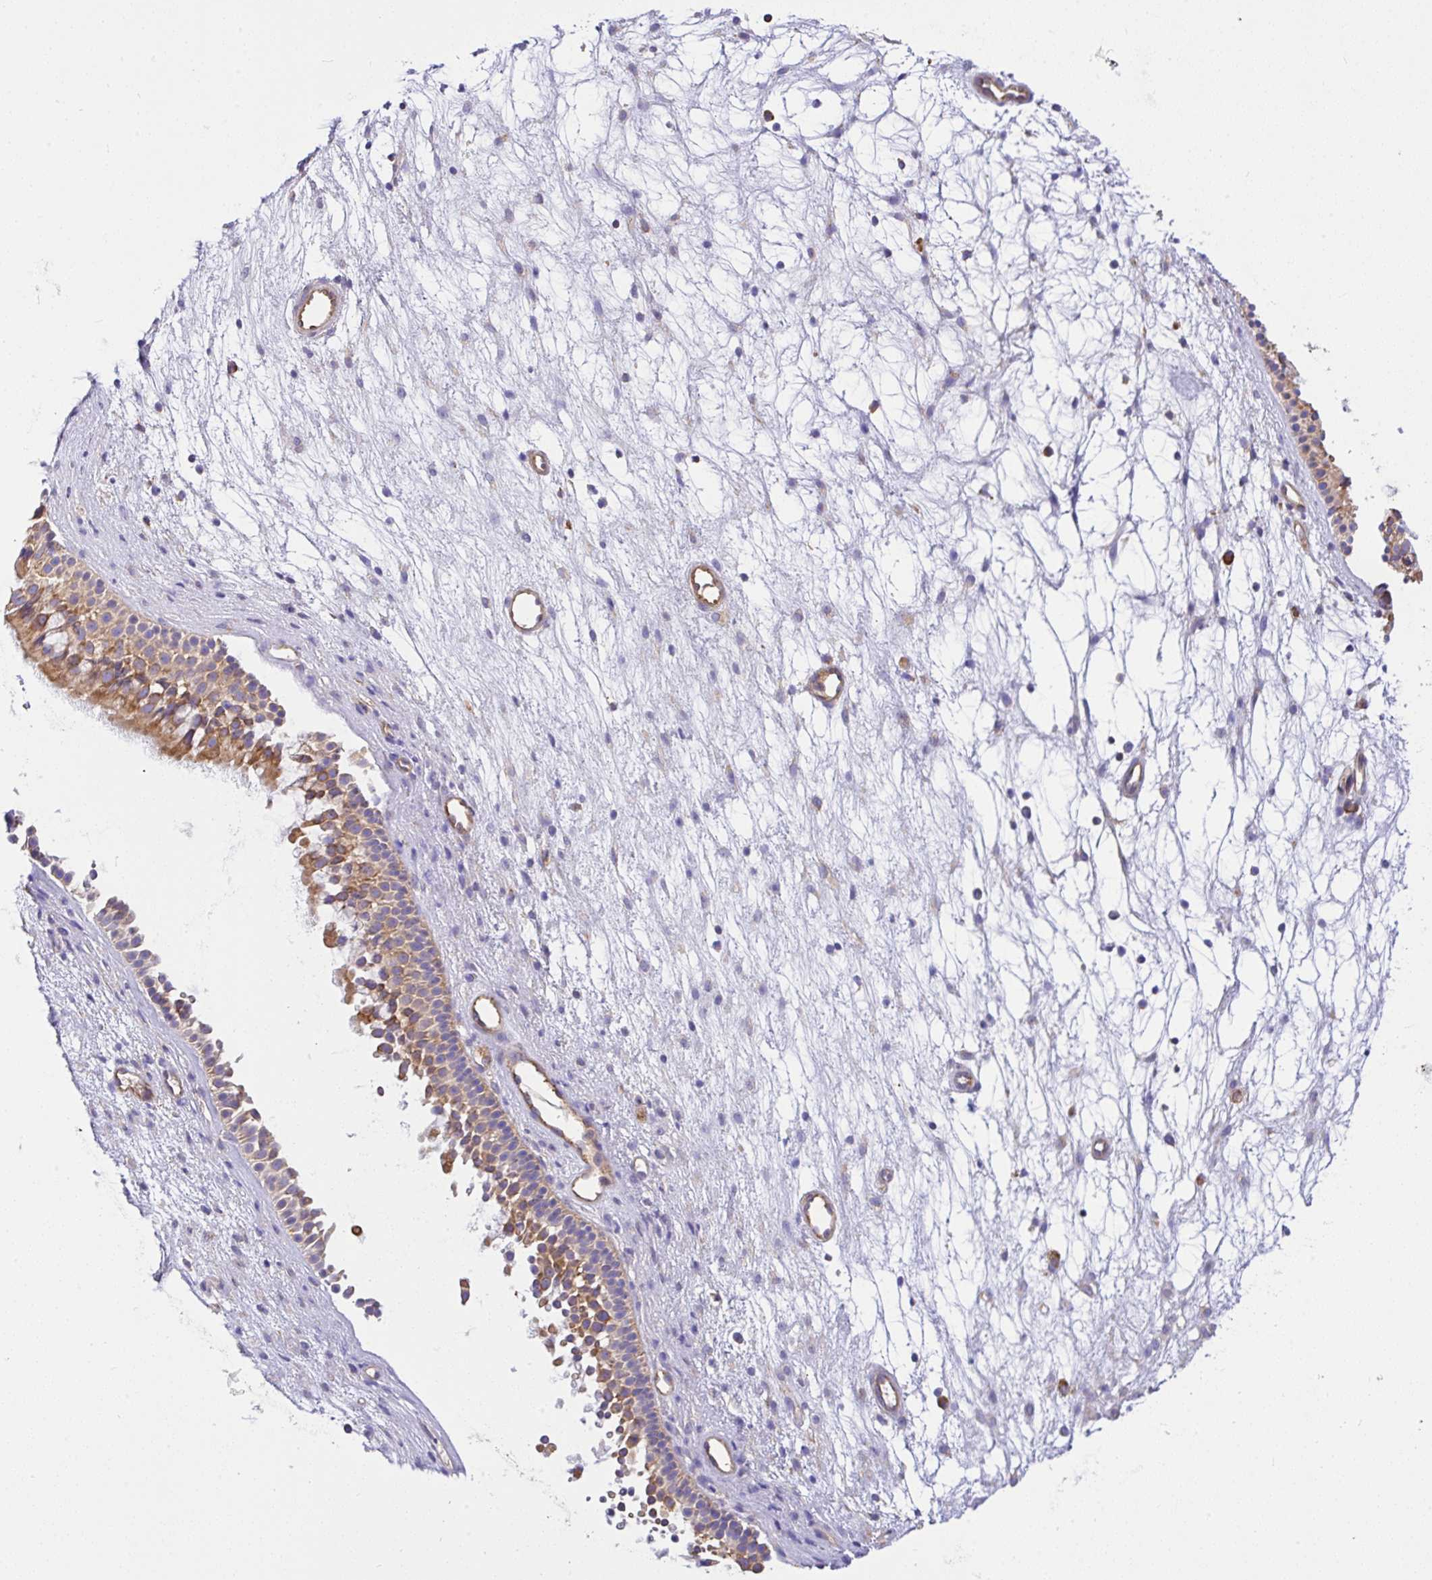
{"staining": {"intensity": "moderate", "quantity": ">75%", "location": "cytoplasmic/membranous"}, "tissue": "nasopharynx", "cell_type": "Respiratory epithelial cells", "image_type": "normal", "snomed": [{"axis": "morphology", "description": "Normal tissue, NOS"}, {"axis": "morphology", "description": "Polyp, NOS"}, {"axis": "topography", "description": "Nasopharynx"}], "caption": "Protein positivity by immunohistochemistry shows moderate cytoplasmic/membranous expression in about >75% of respiratory epithelial cells in benign nasopharynx.", "gene": "GFPT2", "patient": {"sex": "male", "age": 83}}